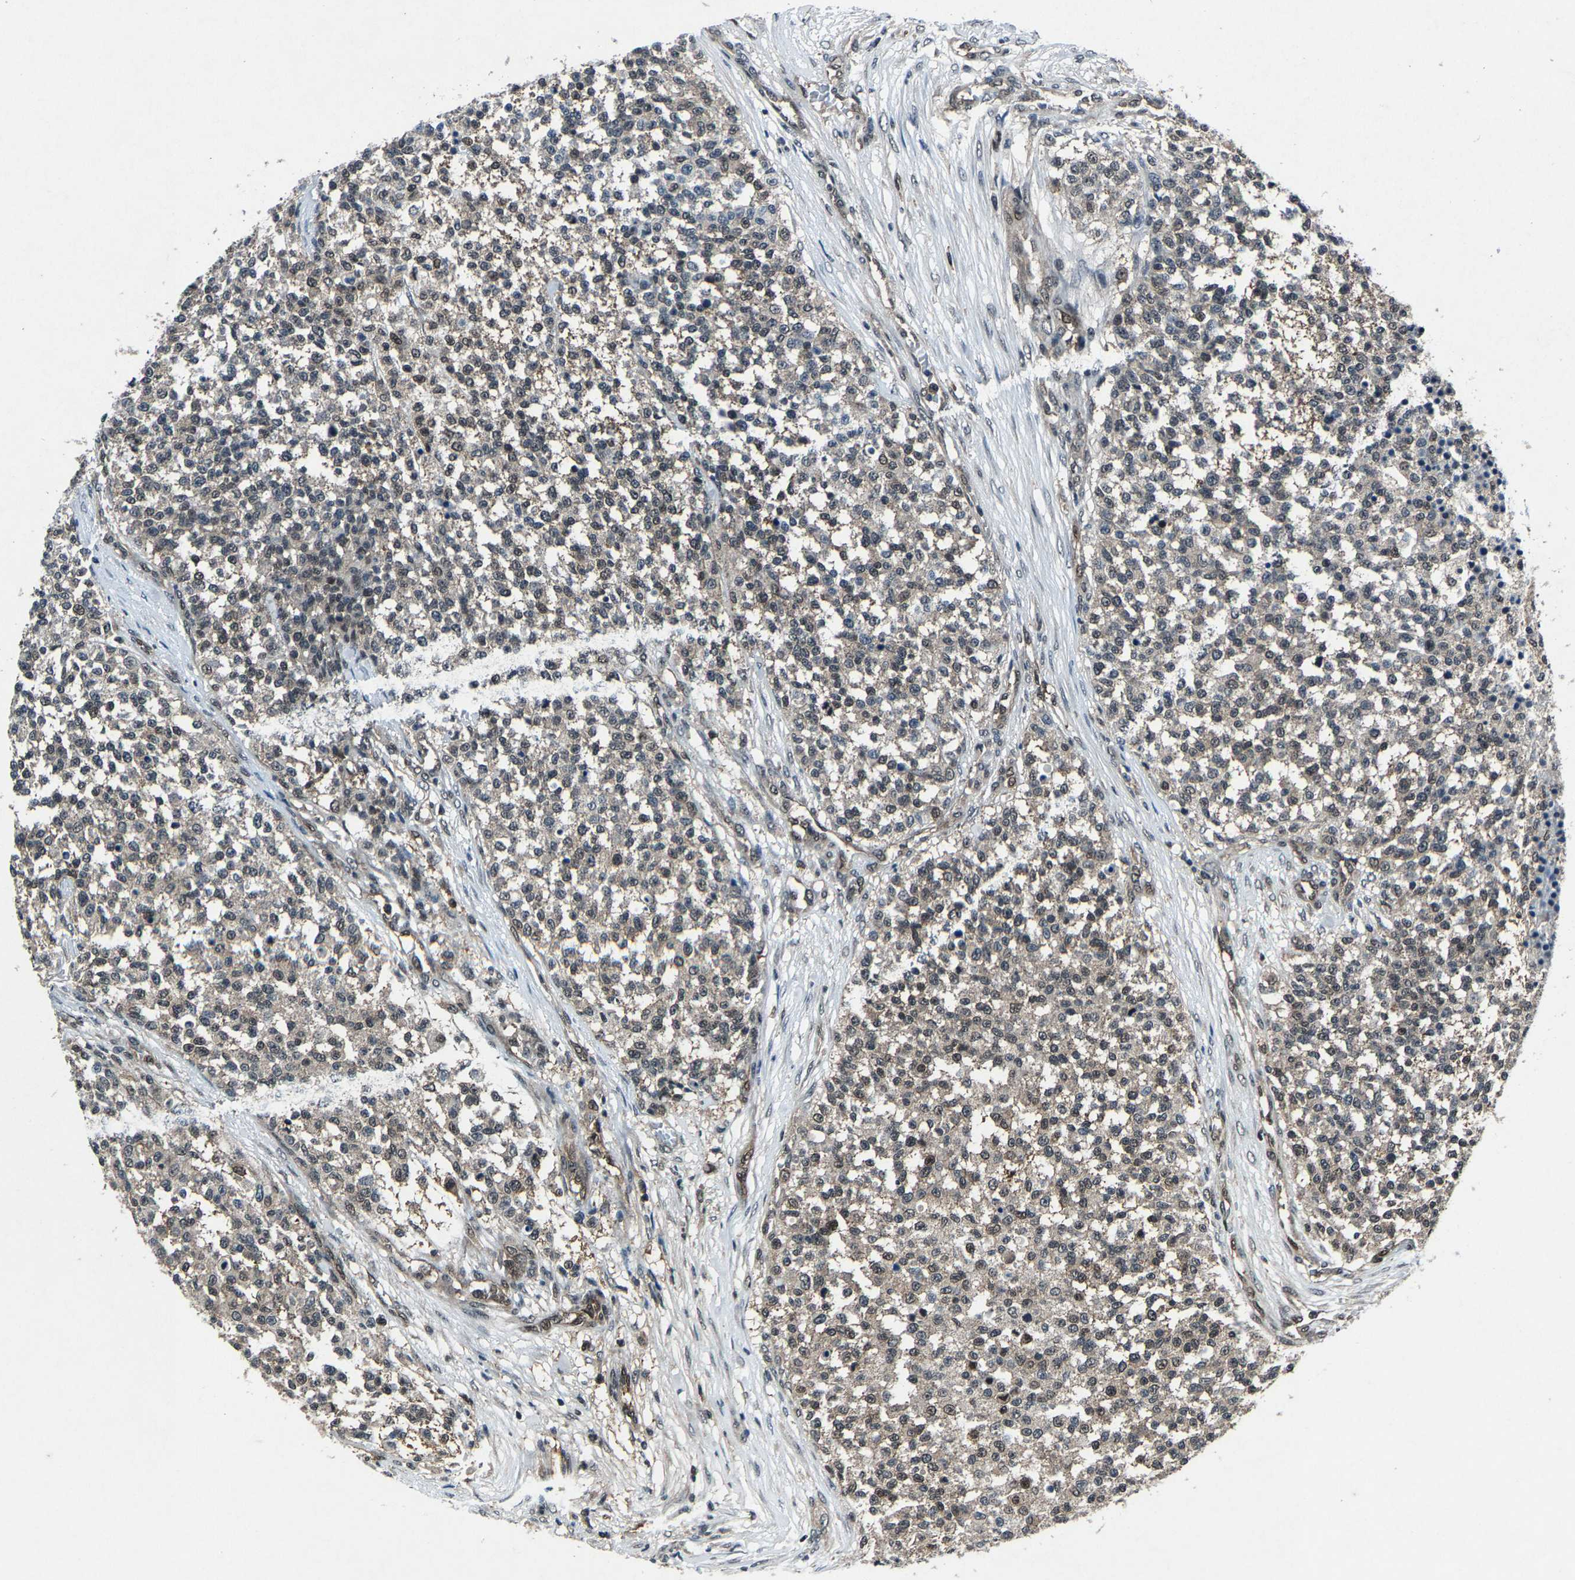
{"staining": {"intensity": "weak", "quantity": "25%-75%", "location": "cytoplasmic/membranous,nuclear"}, "tissue": "testis cancer", "cell_type": "Tumor cells", "image_type": "cancer", "snomed": [{"axis": "morphology", "description": "Seminoma, NOS"}, {"axis": "topography", "description": "Testis"}], "caption": "An image of testis cancer (seminoma) stained for a protein exhibits weak cytoplasmic/membranous and nuclear brown staining in tumor cells.", "gene": "ATXN3", "patient": {"sex": "male", "age": 59}}